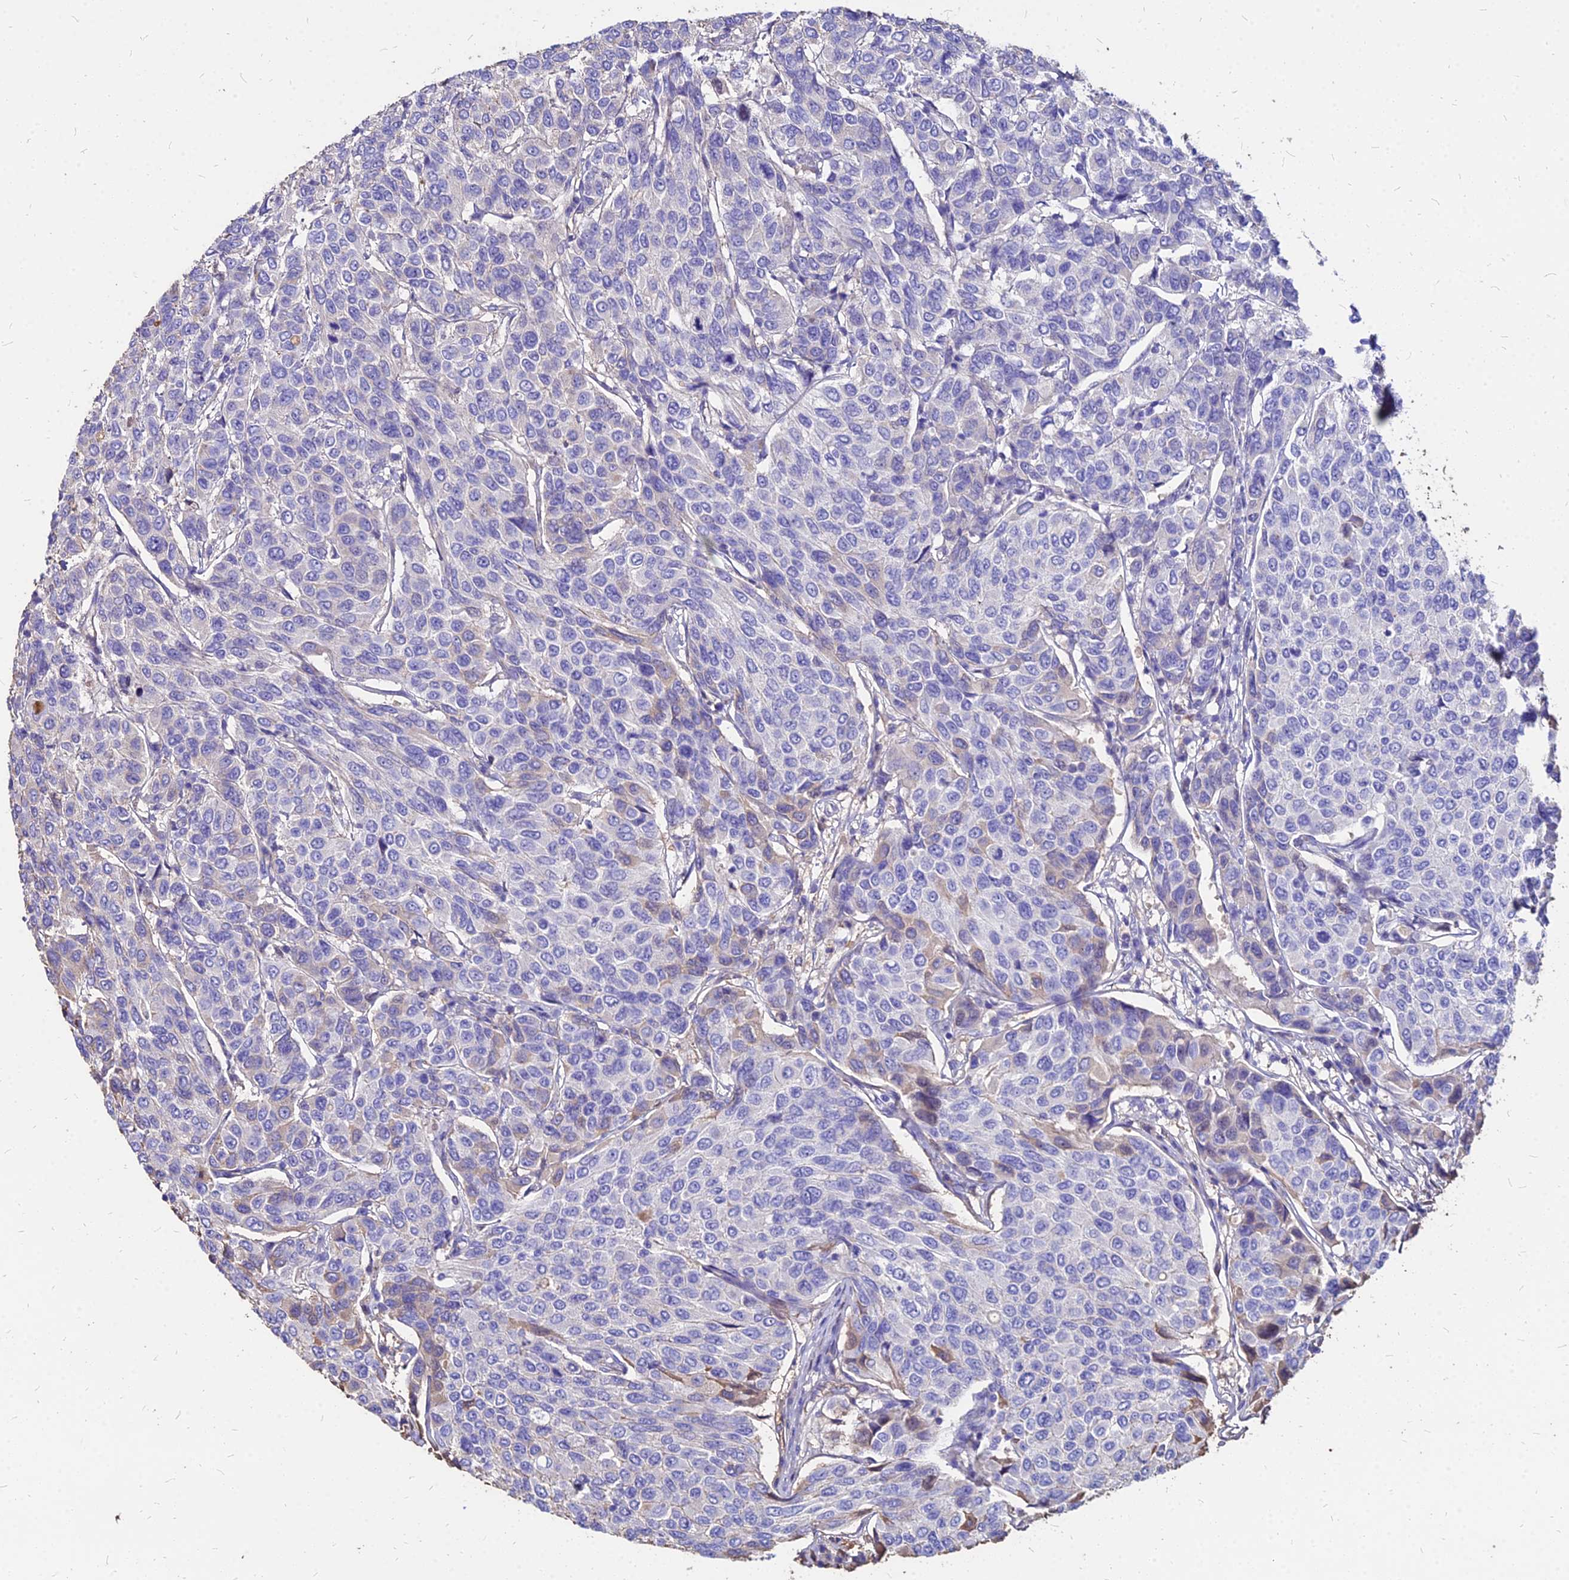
{"staining": {"intensity": "negative", "quantity": "none", "location": "none"}, "tissue": "breast cancer", "cell_type": "Tumor cells", "image_type": "cancer", "snomed": [{"axis": "morphology", "description": "Duct carcinoma"}, {"axis": "topography", "description": "Breast"}], "caption": "Breast cancer was stained to show a protein in brown. There is no significant staining in tumor cells.", "gene": "NME5", "patient": {"sex": "female", "age": 55}}